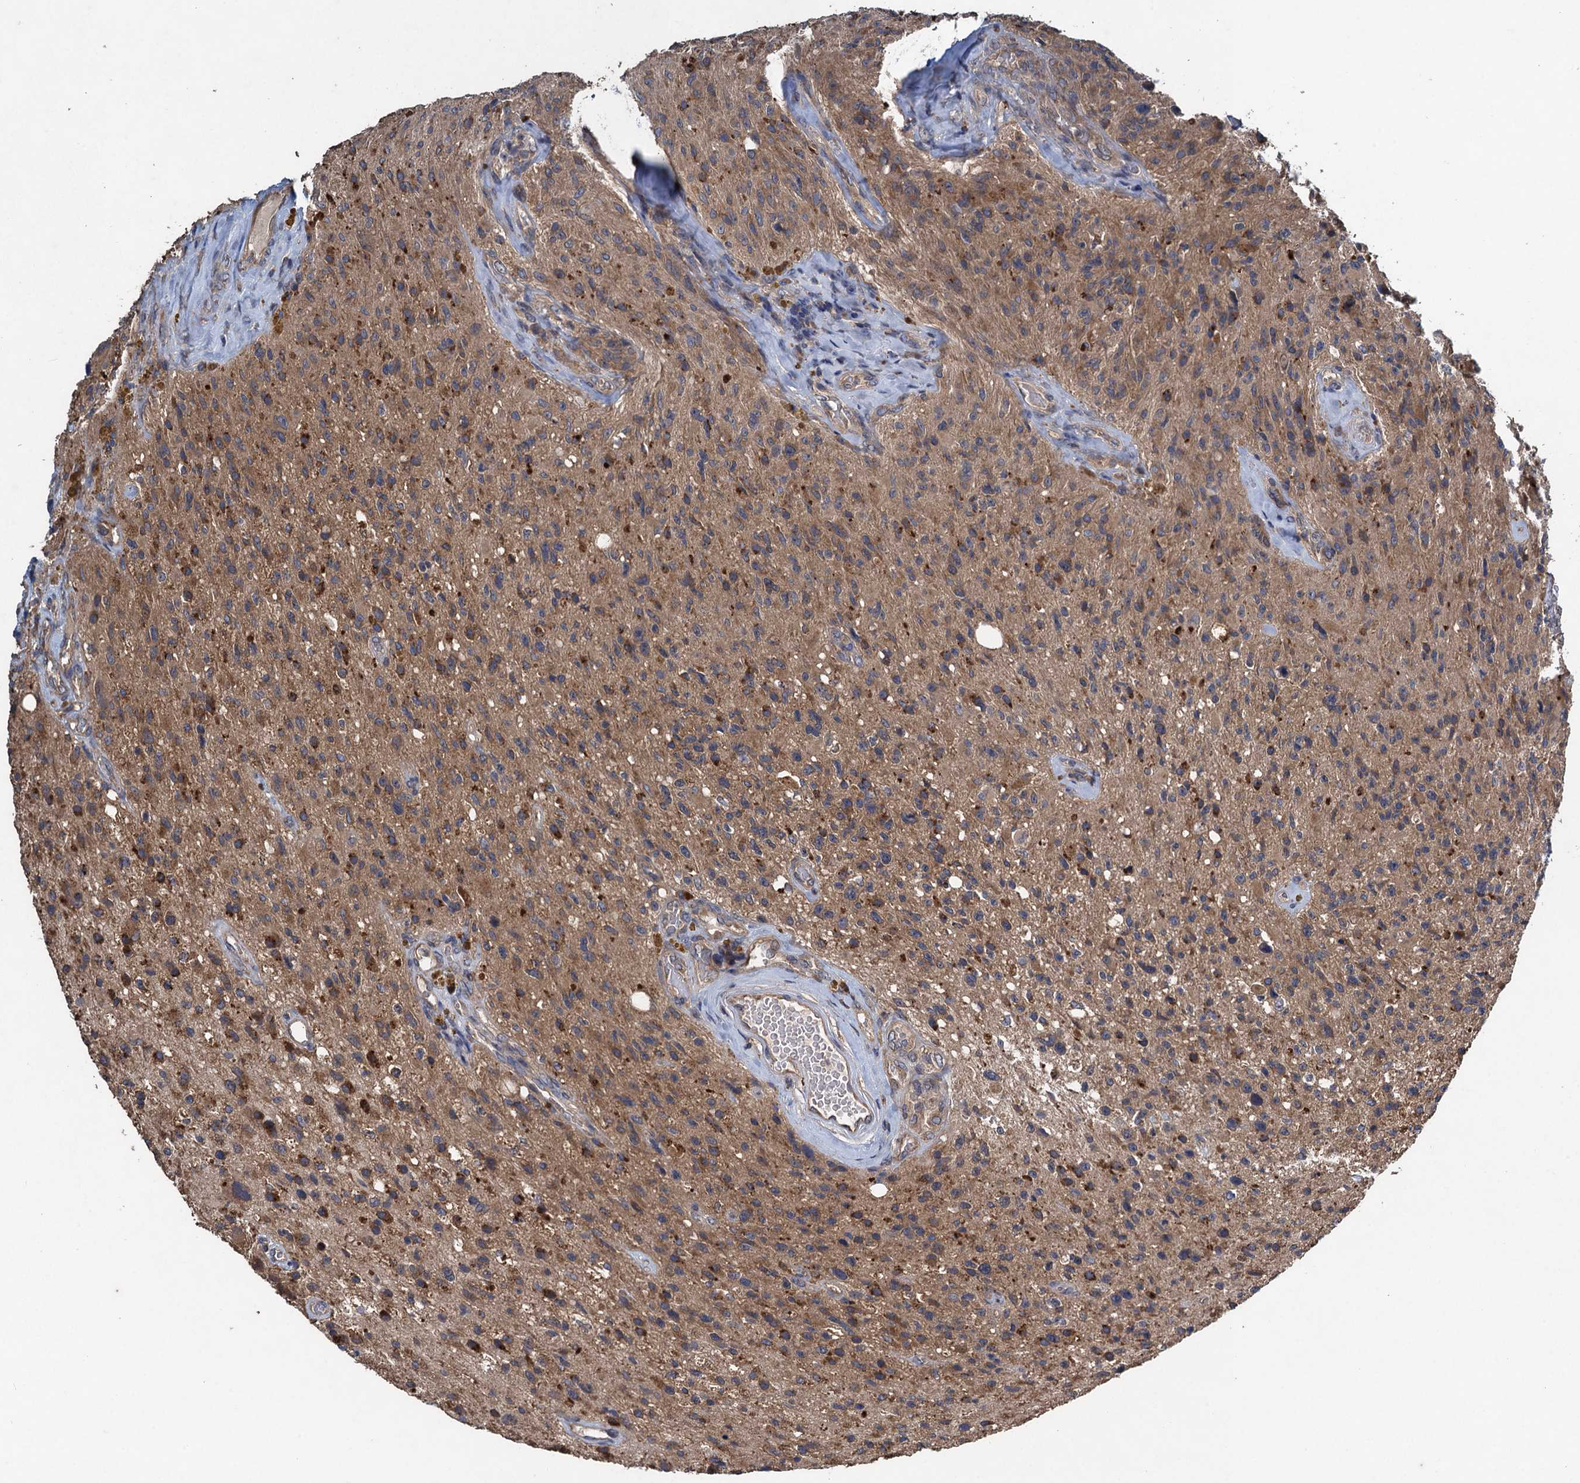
{"staining": {"intensity": "moderate", "quantity": "25%-75%", "location": "cytoplasmic/membranous"}, "tissue": "glioma", "cell_type": "Tumor cells", "image_type": "cancer", "snomed": [{"axis": "morphology", "description": "Glioma, malignant, High grade"}, {"axis": "topography", "description": "Brain"}], "caption": "Glioma stained with a brown dye demonstrates moderate cytoplasmic/membranous positive positivity in approximately 25%-75% of tumor cells.", "gene": "CNTN5", "patient": {"sex": "male", "age": 69}}